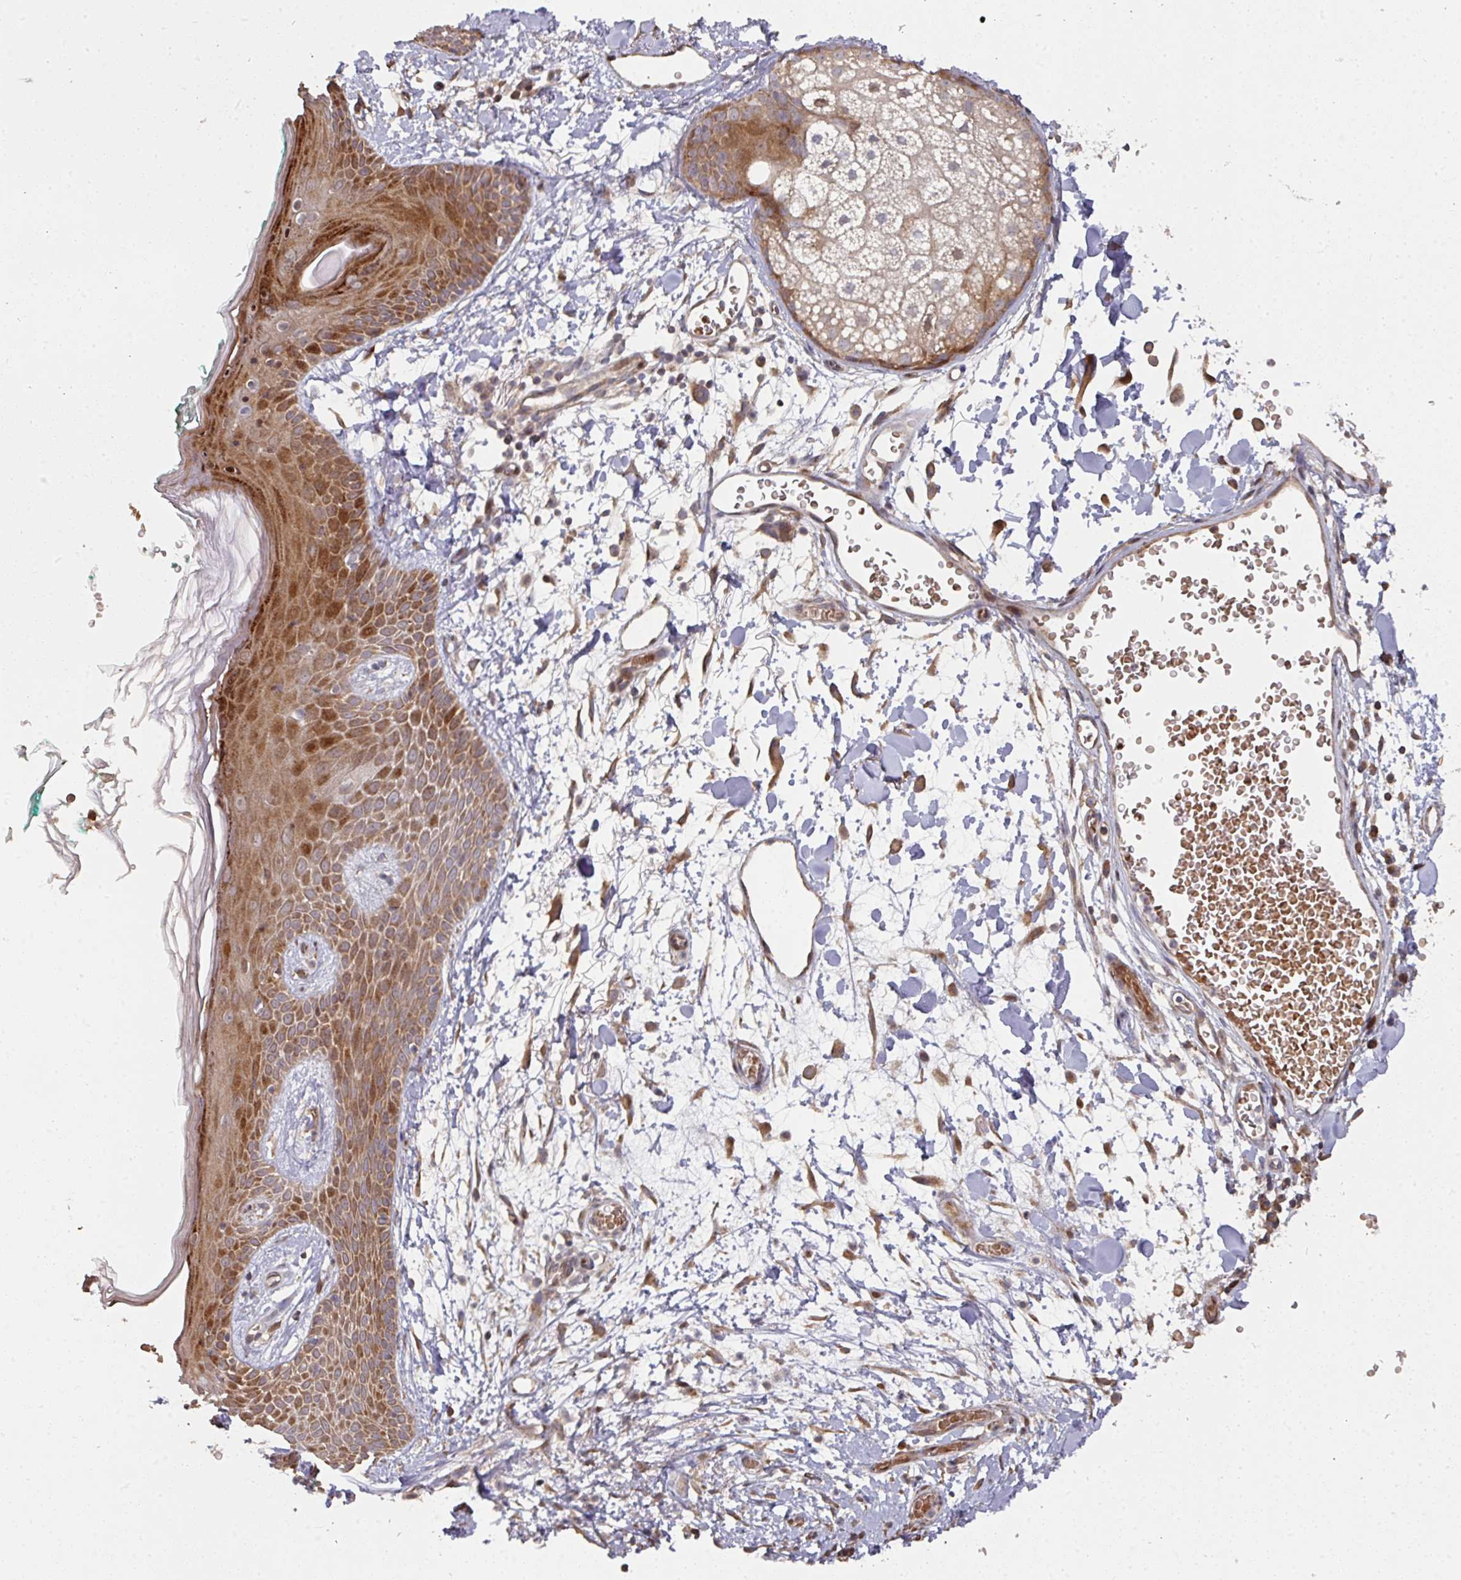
{"staining": {"intensity": "moderate", "quantity": ">75%", "location": "cytoplasmic/membranous"}, "tissue": "skin", "cell_type": "Fibroblasts", "image_type": "normal", "snomed": [{"axis": "morphology", "description": "Normal tissue, NOS"}, {"axis": "topography", "description": "Skin"}], "caption": "Skin stained with a brown dye reveals moderate cytoplasmic/membranous positive positivity in approximately >75% of fibroblasts.", "gene": "CA7", "patient": {"sex": "male", "age": 79}}